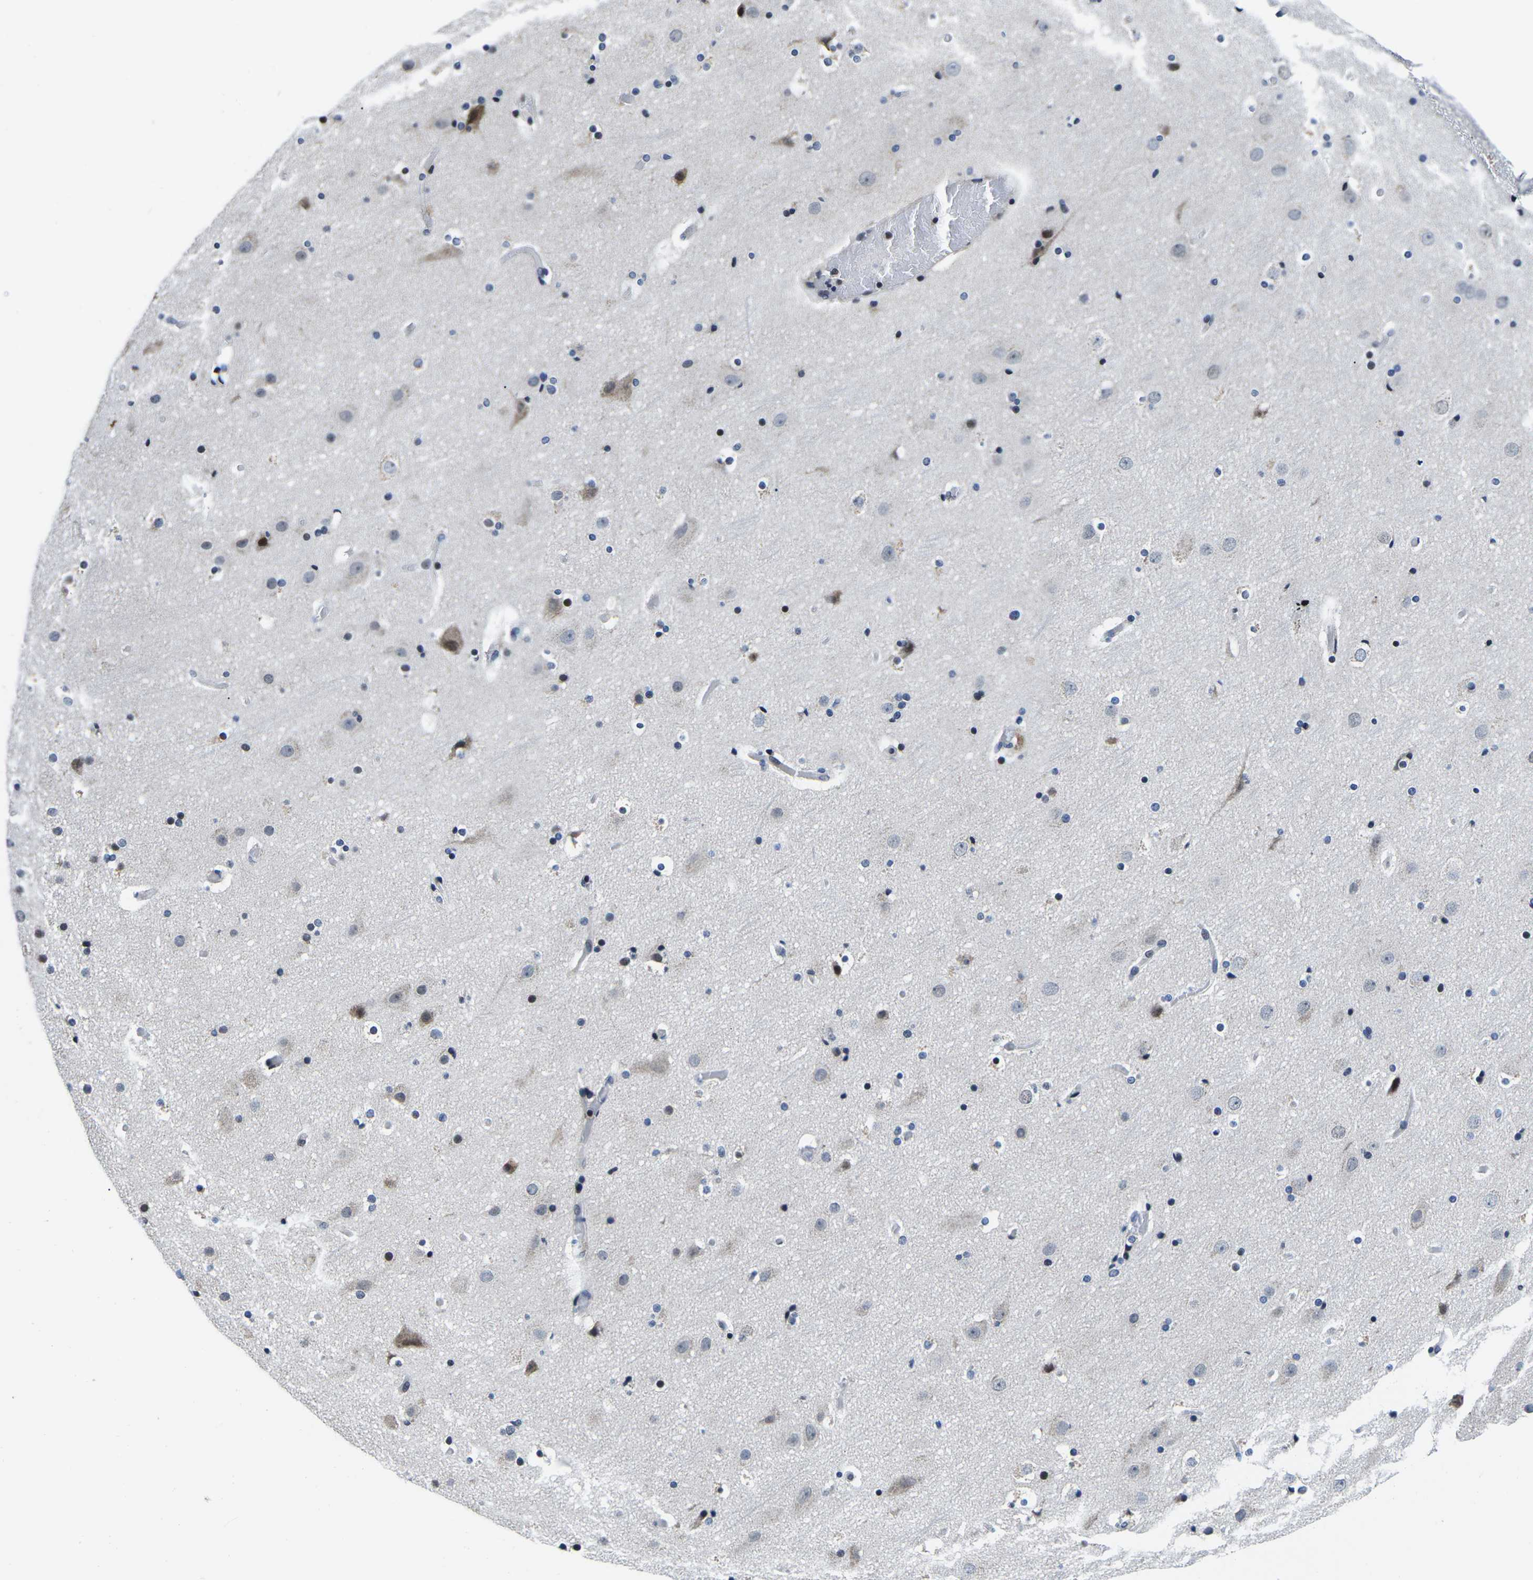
{"staining": {"intensity": "moderate", "quantity": "<25%", "location": "nuclear"}, "tissue": "cerebral cortex", "cell_type": "Endothelial cells", "image_type": "normal", "snomed": [{"axis": "morphology", "description": "Normal tissue, NOS"}, {"axis": "topography", "description": "Cerebral cortex"}], "caption": "Approximately <25% of endothelial cells in normal human cerebral cortex show moderate nuclear protein positivity as visualized by brown immunohistochemical staining.", "gene": "CDC73", "patient": {"sex": "male", "age": 57}}